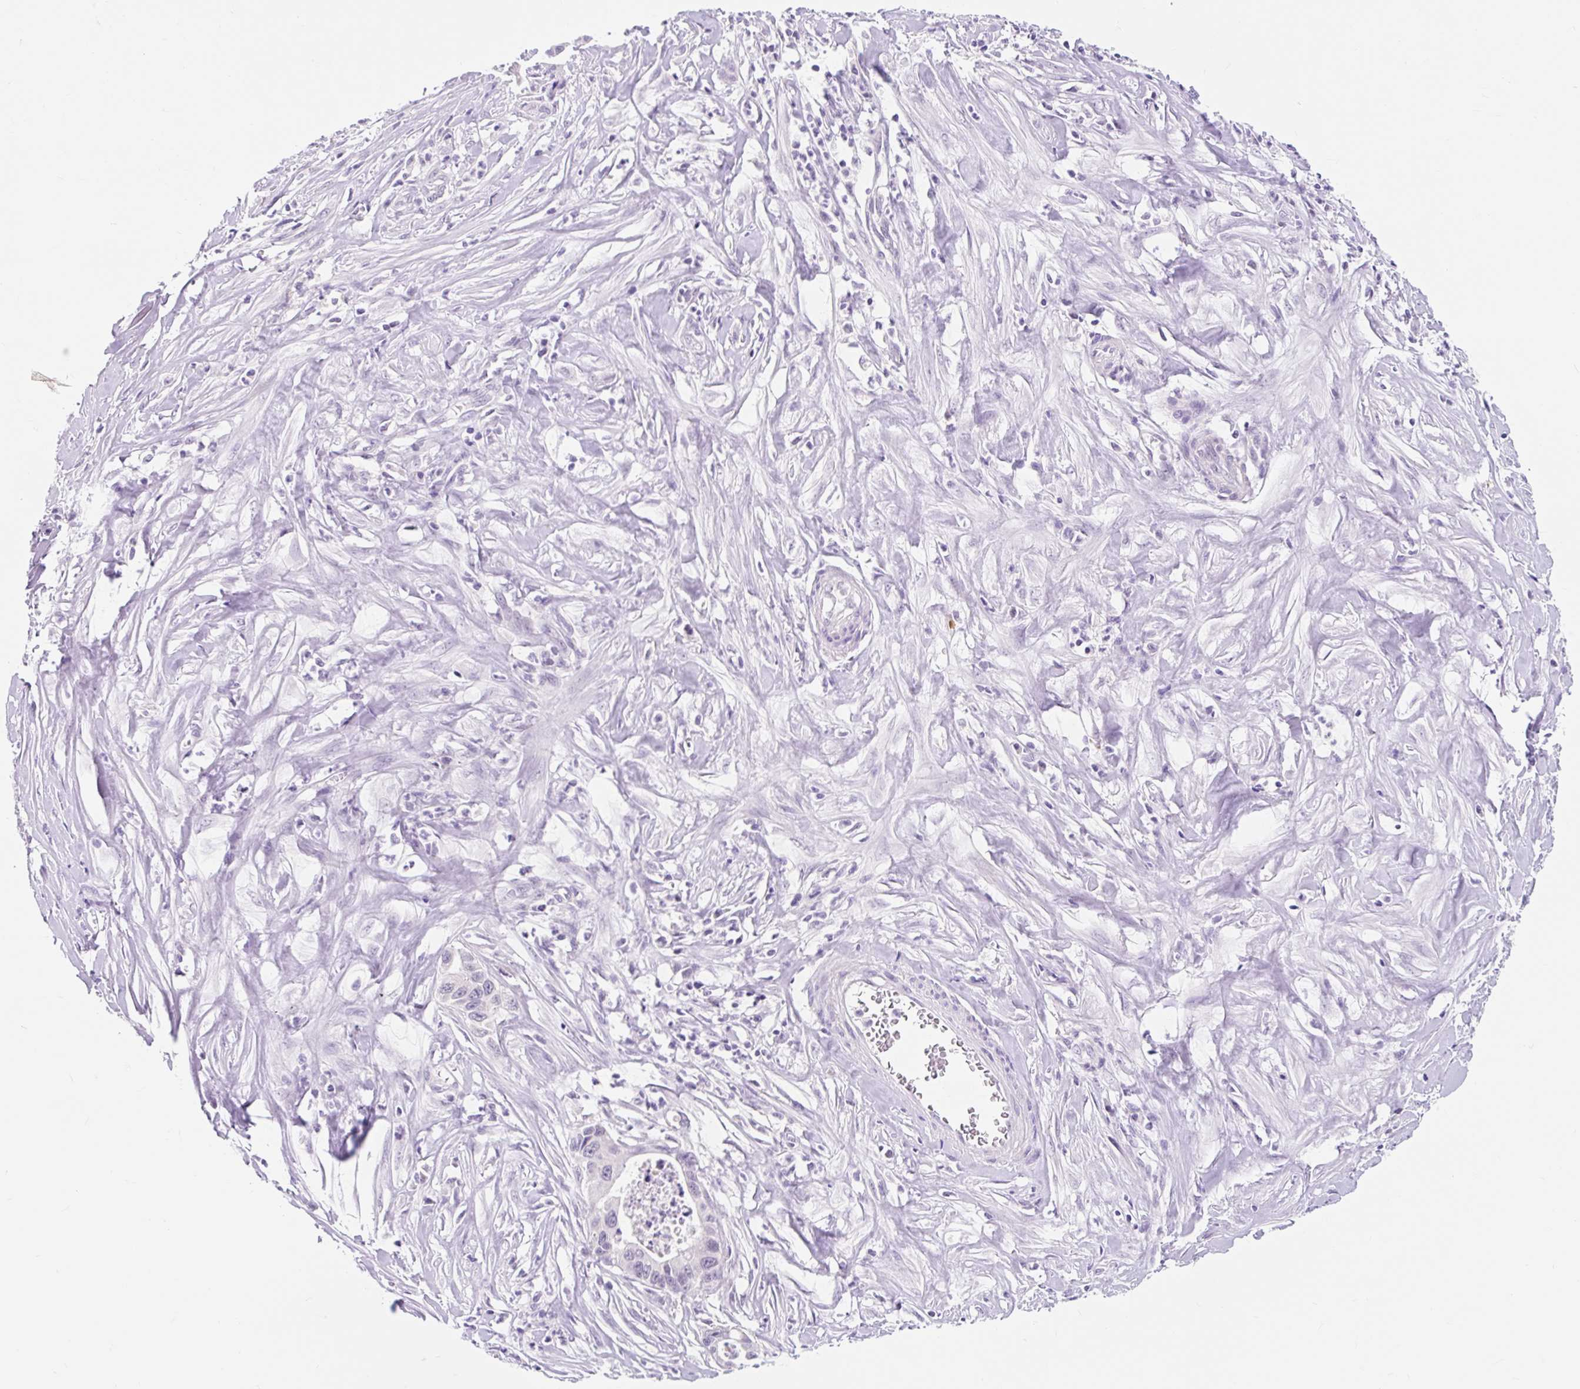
{"staining": {"intensity": "negative", "quantity": "none", "location": "none"}, "tissue": "pancreatic cancer", "cell_type": "Tumor cells", "image_type": "cancer", "snomed": [{"axis": "morphology", "description": "Adenocarcinoma, NOS"}, {"axis": "topography", "description": "Pancreas"}], "caption": "Immunohistochemistry micrograph of pancreatic adenocarcinoma stained for a protein (brown), which reveals no positivity in tumor cells.", "gene": "ITPK1", "patient": {"sex": "male", "age": 73}}